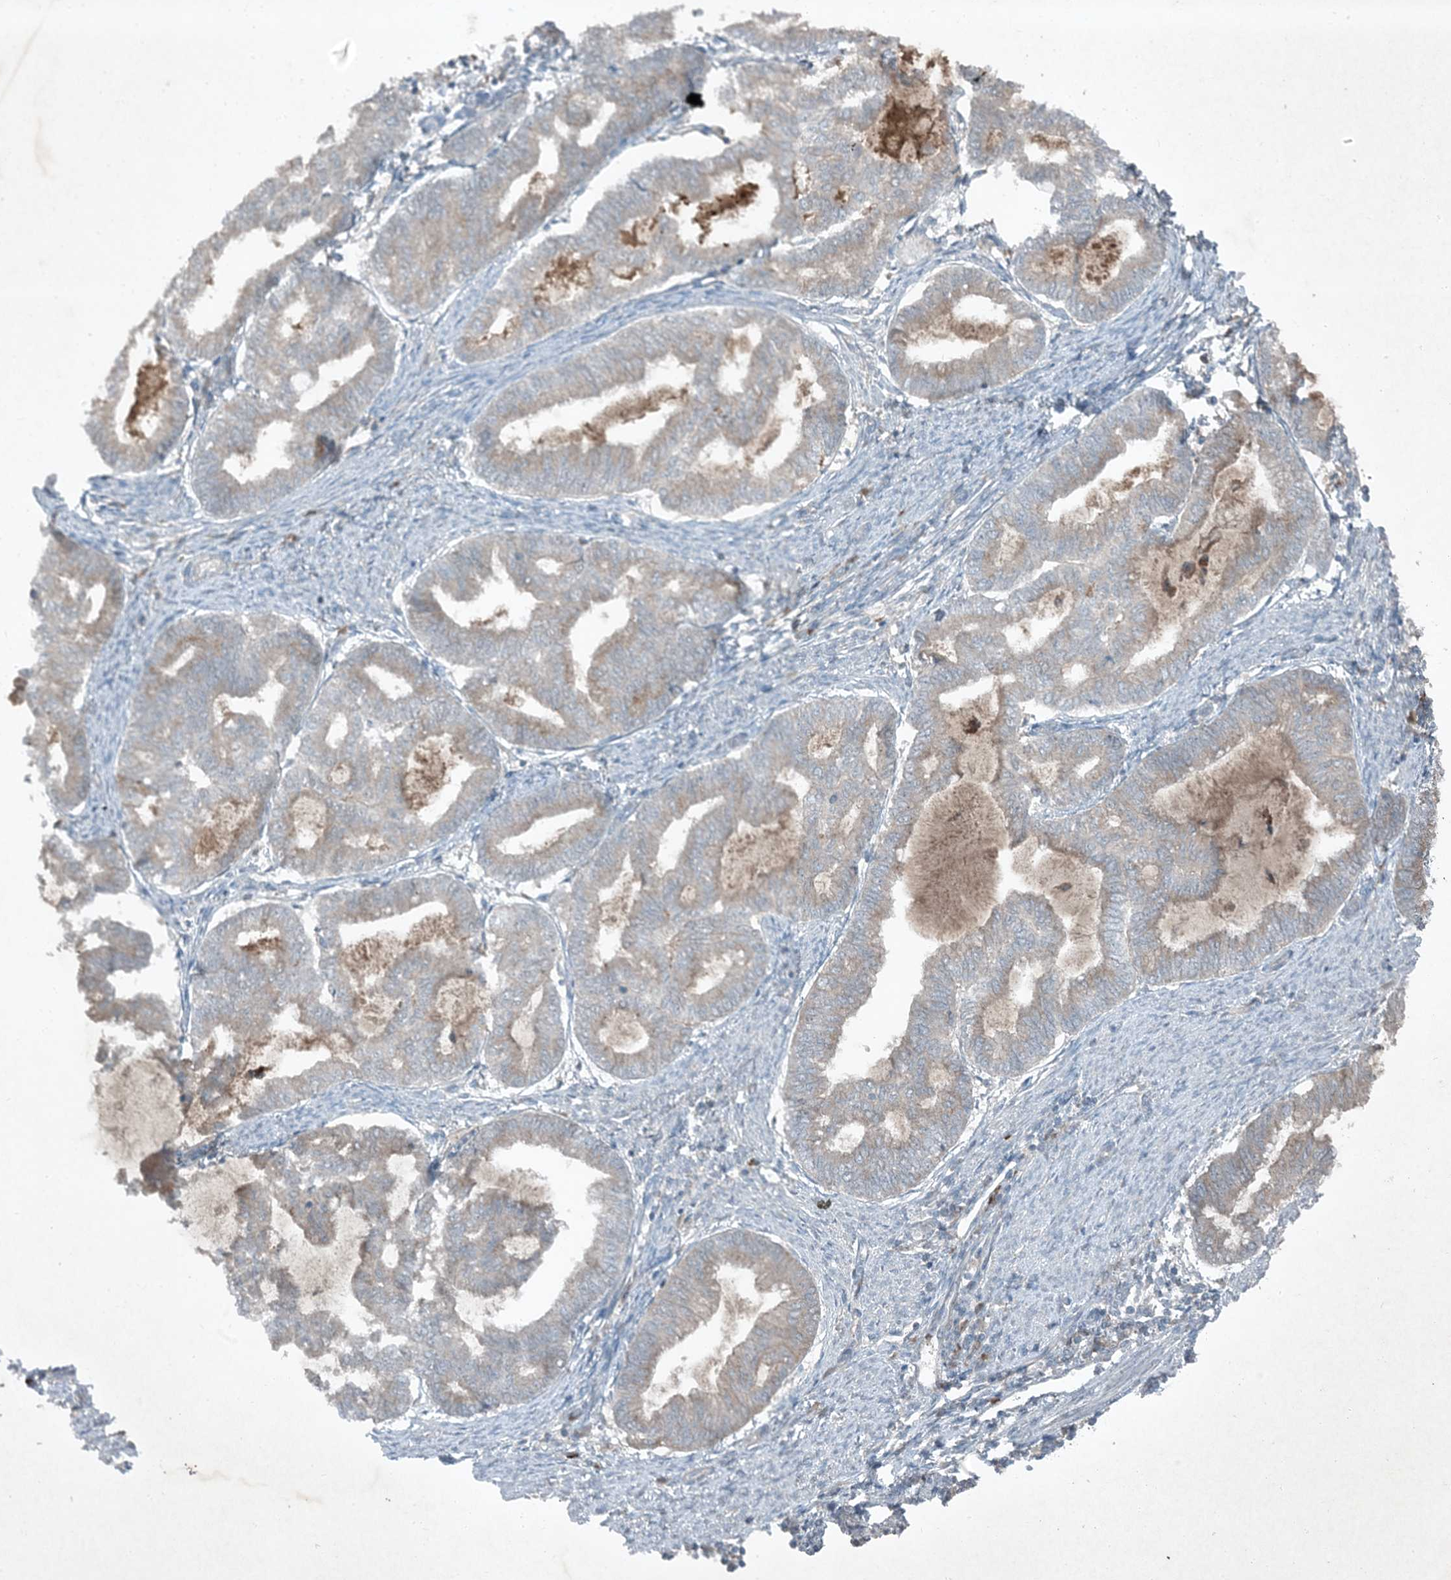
{"staining": {"intensity": "weak", "quantity": "<25%", "location": "cytoplasmic/membranous"}, "tissue": "endometrial cancer", "cell_type": "Tumor cells", "image_type": "cancer", "snomed": [{"axis": "morphology", "description": "Adenocarcinoma, NOS"}, {"axis": "topography", "description": "Endometrium"}], "caption": "An image of endometrial adenocarcinoma stained for a protein demonstrates no brown staining in tumor cells. The staining was performed using DAB to visualize the protein expression in brown, while the nuclei were stained in blue with hematoxylin (Magnification: 20x).", "gene": "MDN1", "patient": {"sex": "female", "age": 79}}